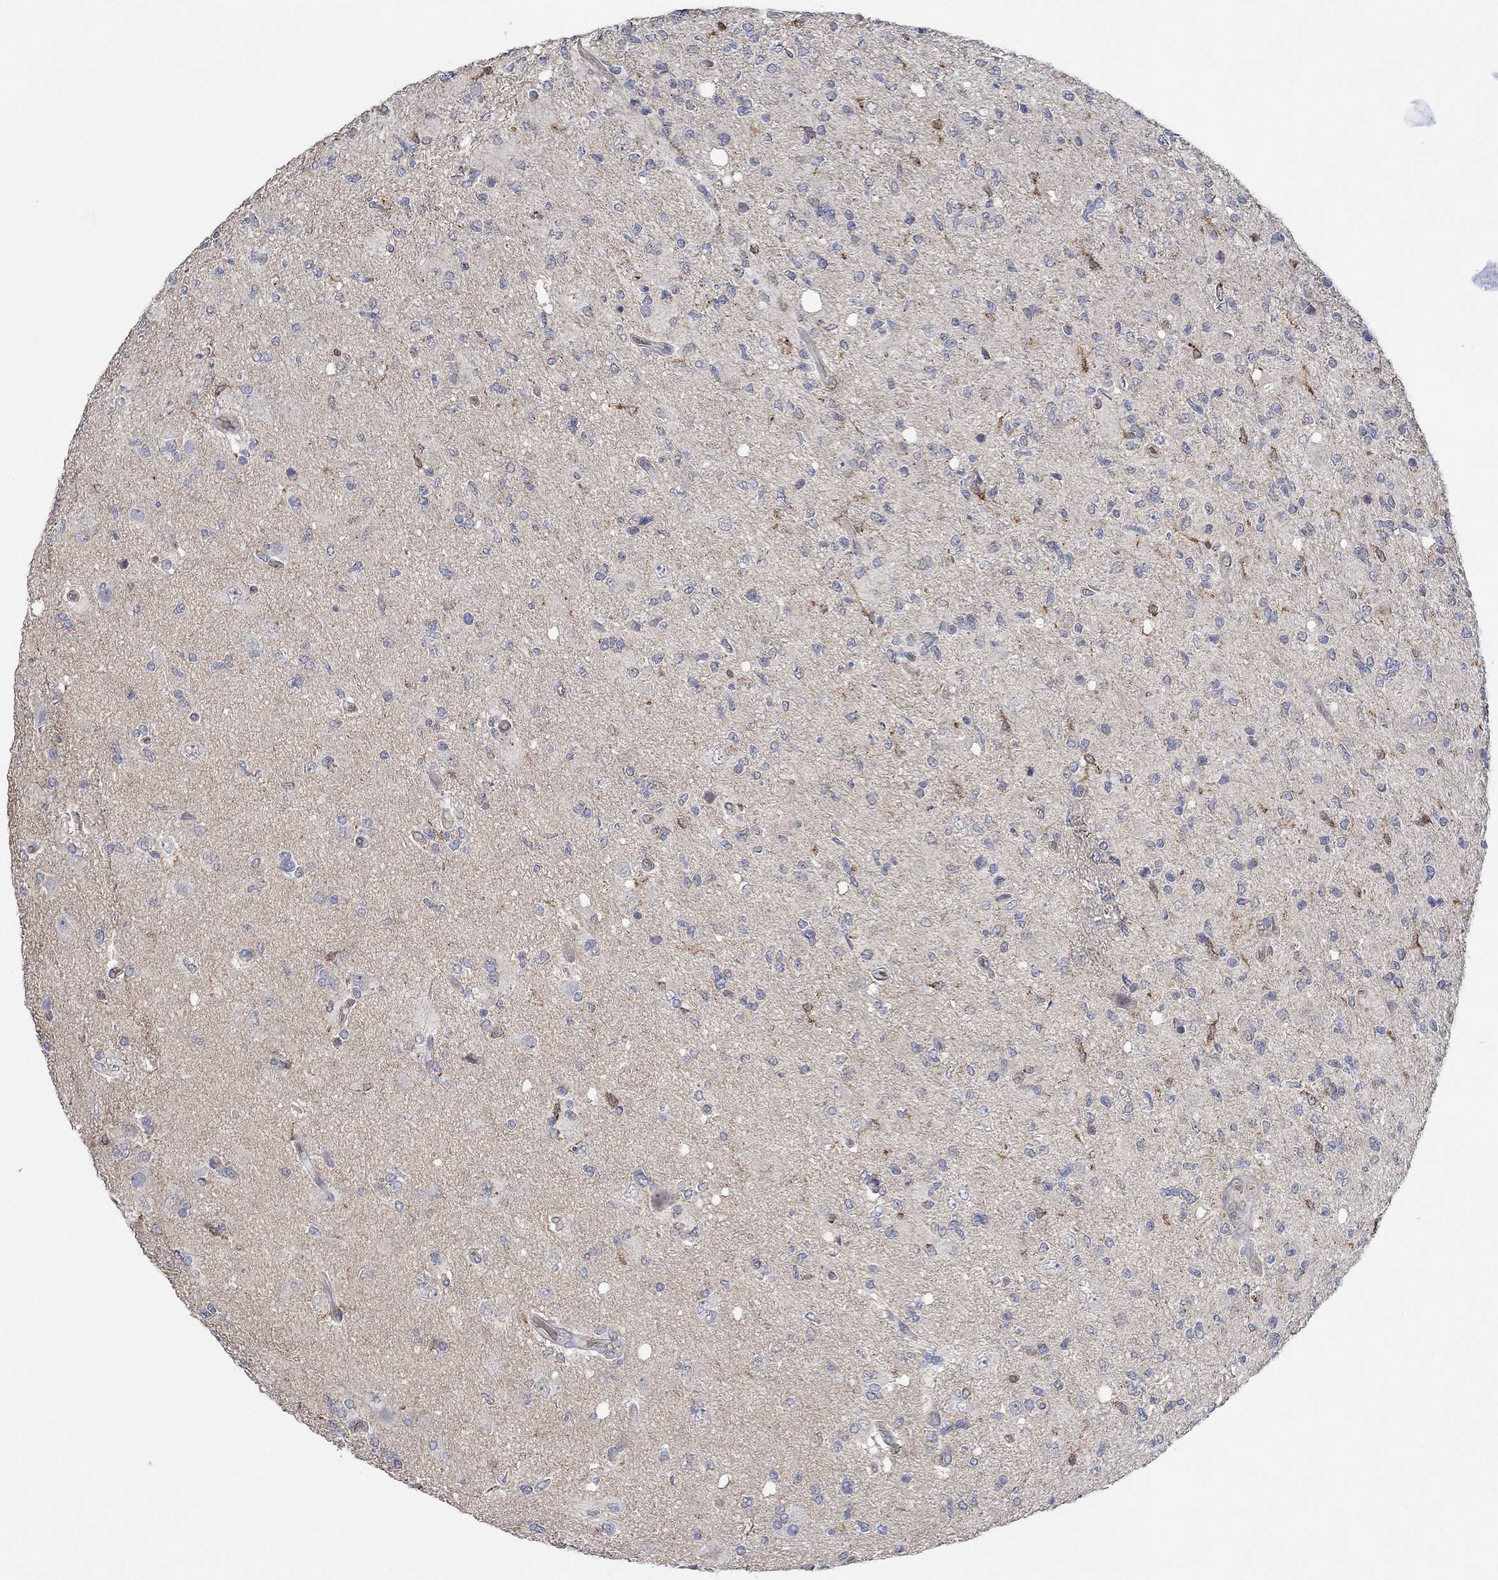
{"staining": {"intensity": "moderate", "quantity": "<25%", "location": "cytoplasmic/membranous"}, "tissue": "glioma", "cell_type": "Tumor cells", "image_type": "cancer", "snomed": [{"axis": "morphology", "description": "Glioma, malignant, High grade"}, {"axis": "topography", "description": "Cerebral cortex"}], "caption": "Immunohistochemical staining of human high-grade glioma (malignant) exhibits low levels of moderate cytoplasmic/membranous staining in approximately <25% of tumor cells.", "gene": "MPP1", "patient": {"sex": "male", "age": 70}}